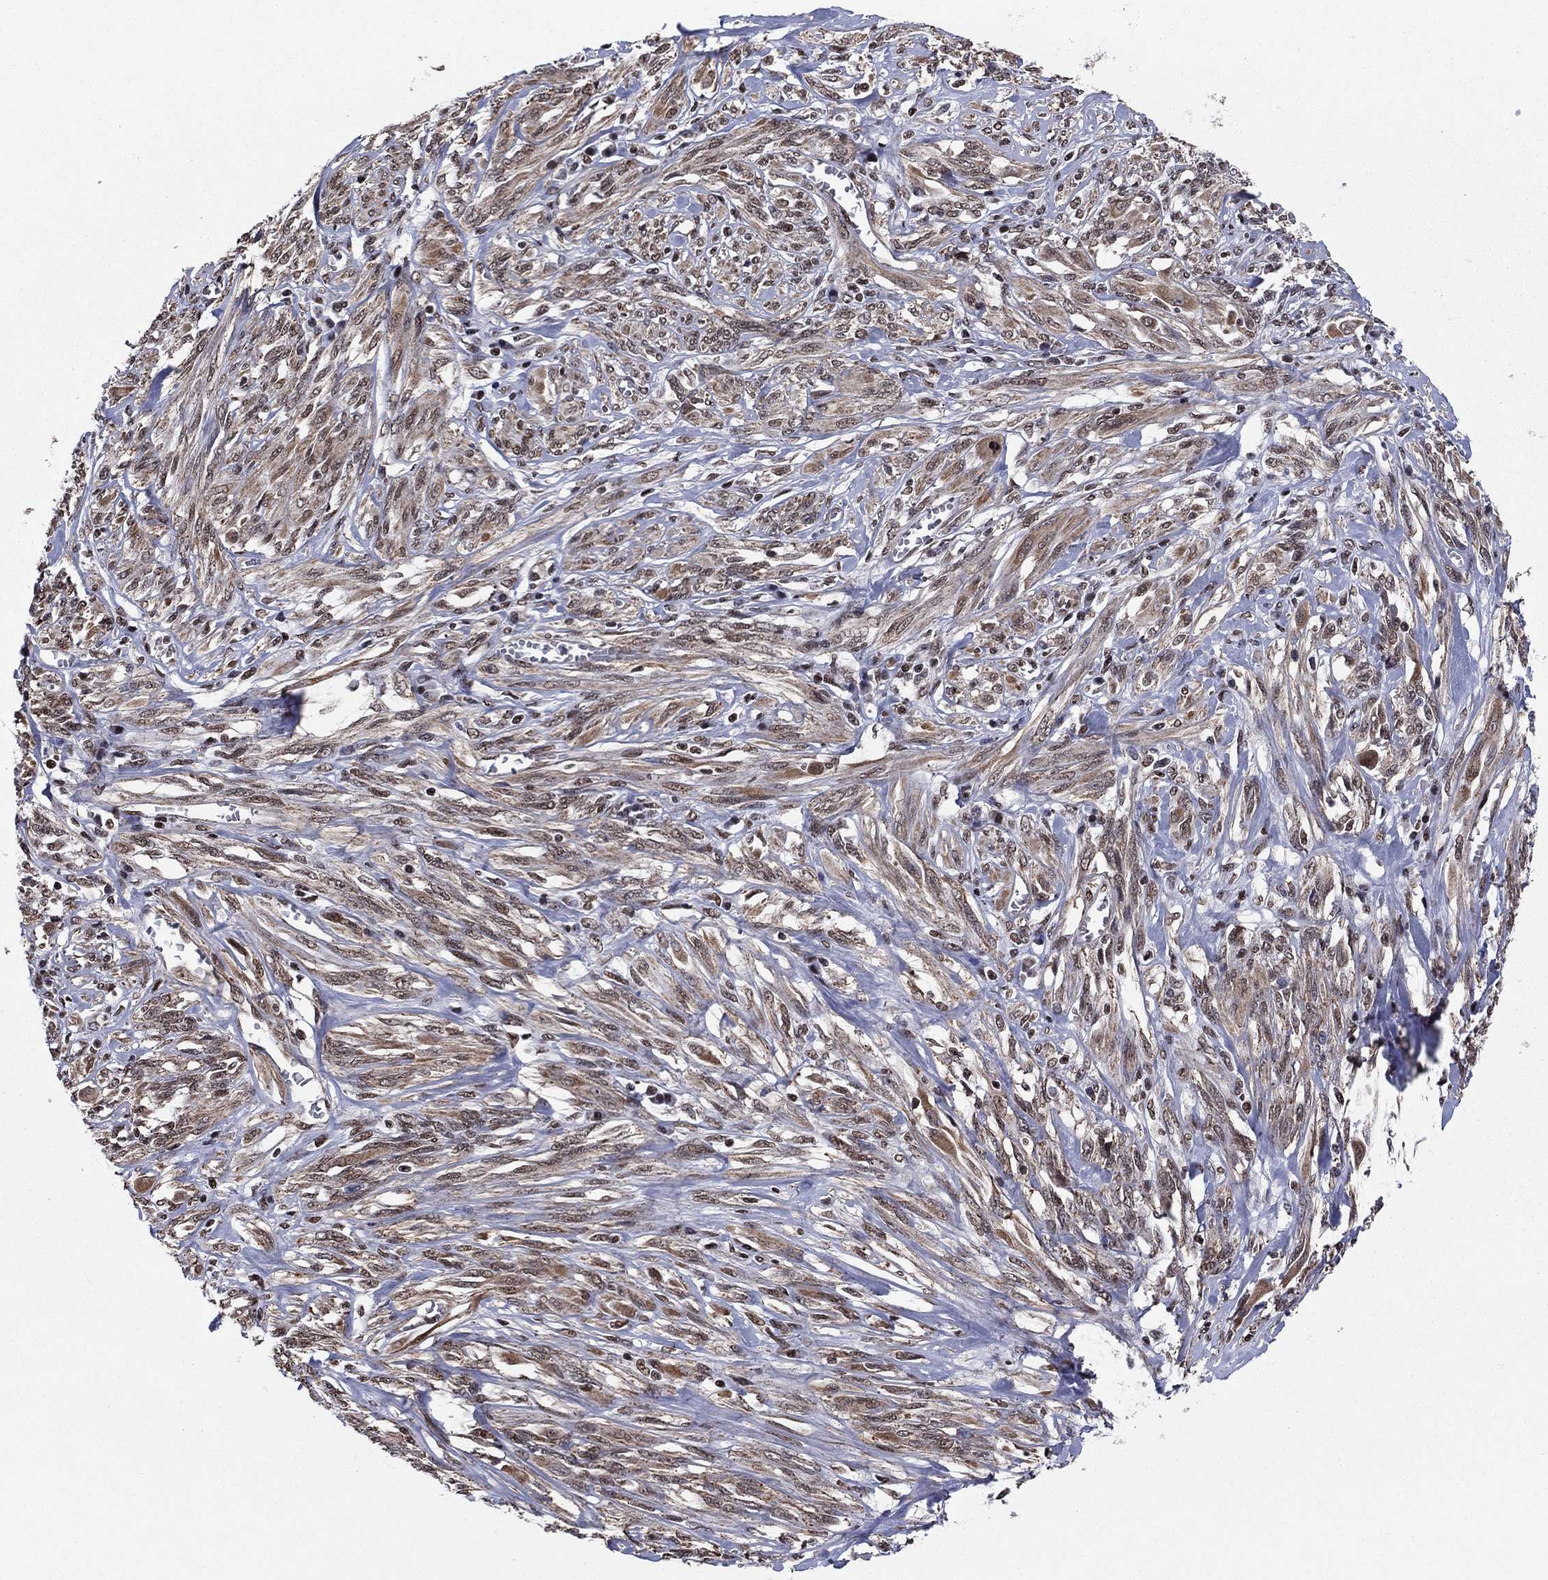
{"staining": {"intensity": "moderate", "quantity": ">75%", "location": "cytoplasmic/membranous,nuclear"}, "tissue": "melanoma", "cell_type": "Tumor cells", "image_type": "cancer", "snomed": [{"axis": "morphology", "description": "Malignant melanoma, NOS"}, {"axis": "topography", "description": "Skin"}], "caption": "Moderate cytoplasmic/membranous and nuclear staining for a protein is present in about >75% of tumor cells of malignant melanoma using IHC.", "gene": "N4BP2", "patient": {"sex": "female", "age": 91}}